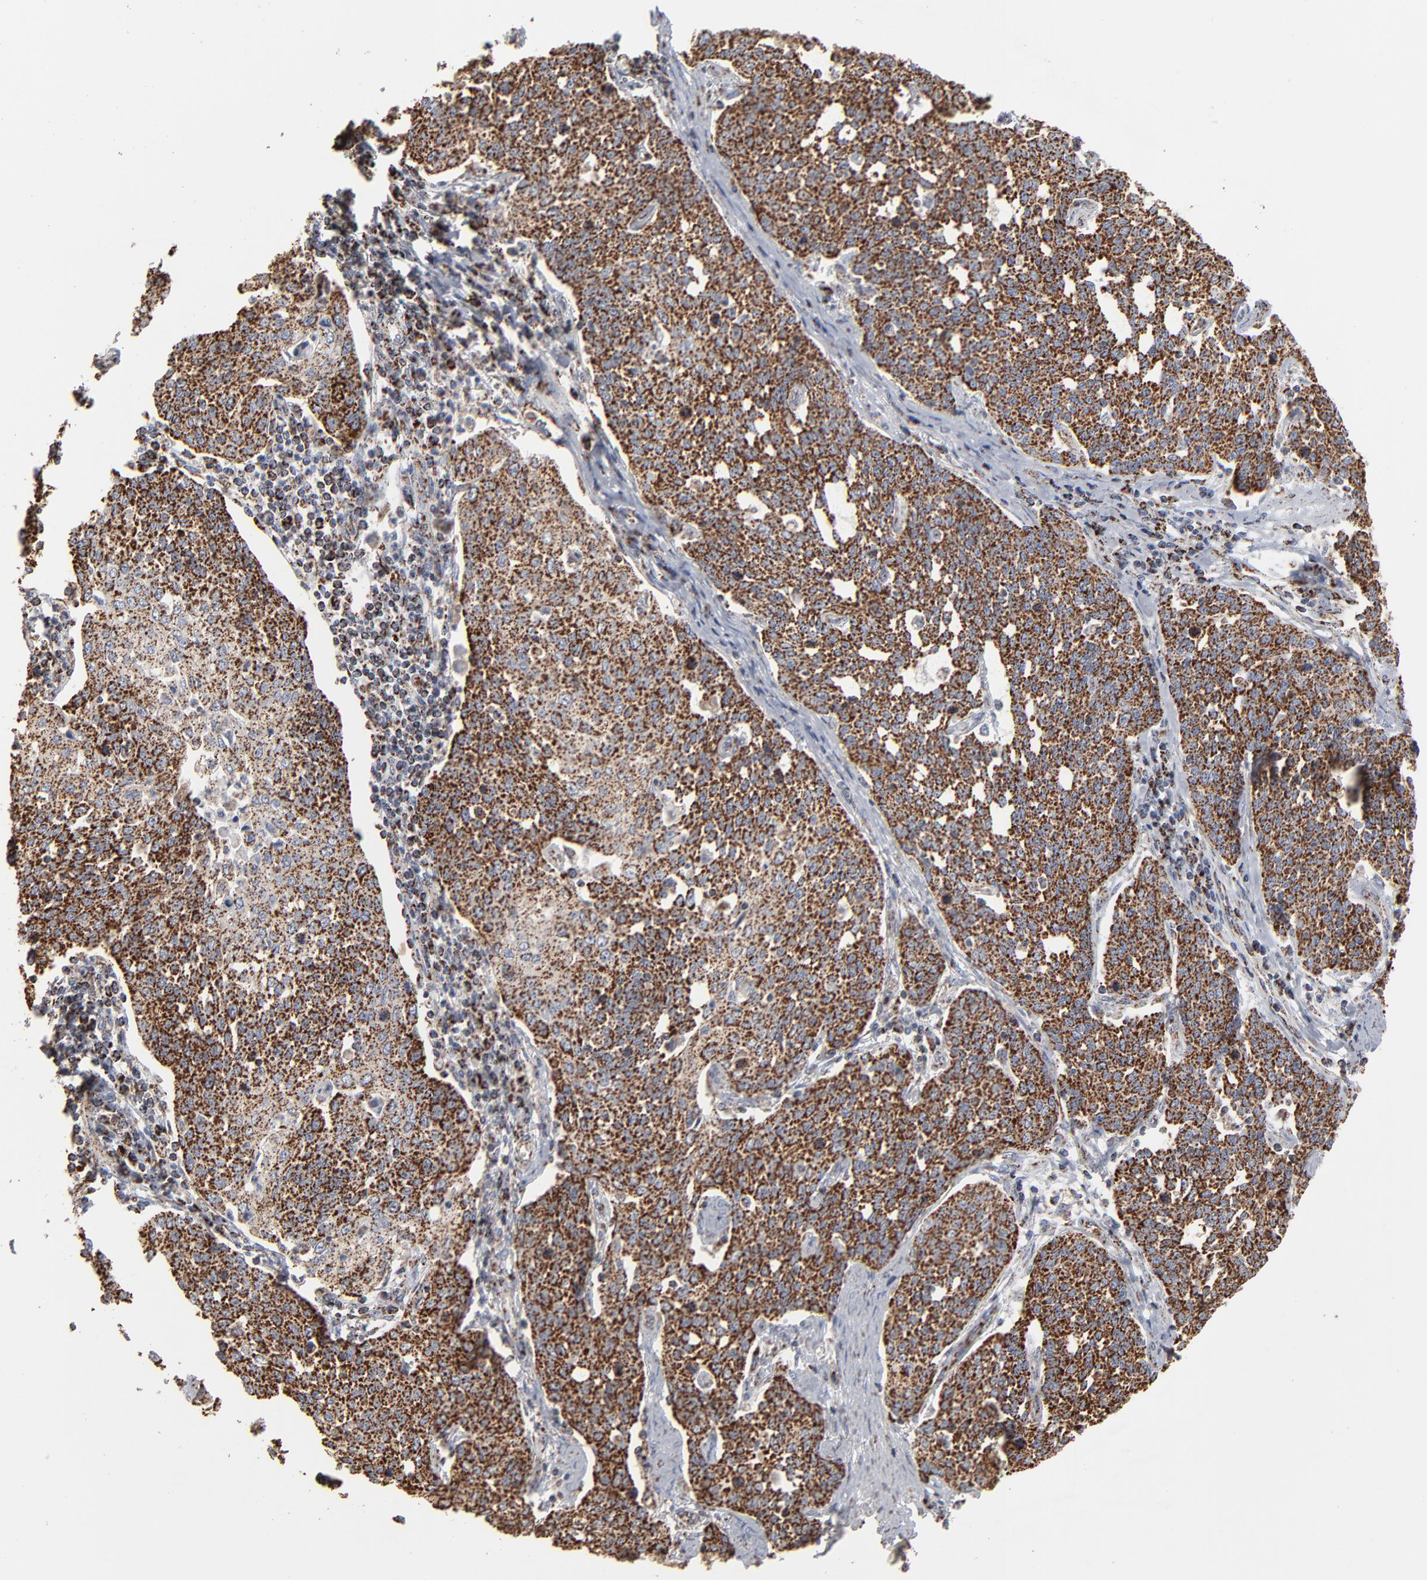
{"staining": {"intensity": "strong", "quantity": ">75%", "location": "cytoplasmic/membranous"}, "tissue": "cervical cancer", "cell_type": "Tumor cells", "image_type": "cancer", "snomed": [{"axis": "morphology", "description": "Squamous cell carcinoma, NOS"}, {"axis": "topography", "description": "Cervix"}], "caption": "Cervical squamous cell carcinoma was stained to show a protein in brown. There is high levels of strong cytoplasmic/membranous expression in about >75% of tumor cells.", "gene": "UQCRC1", "patient": {"sex": "female", "age": 34}}